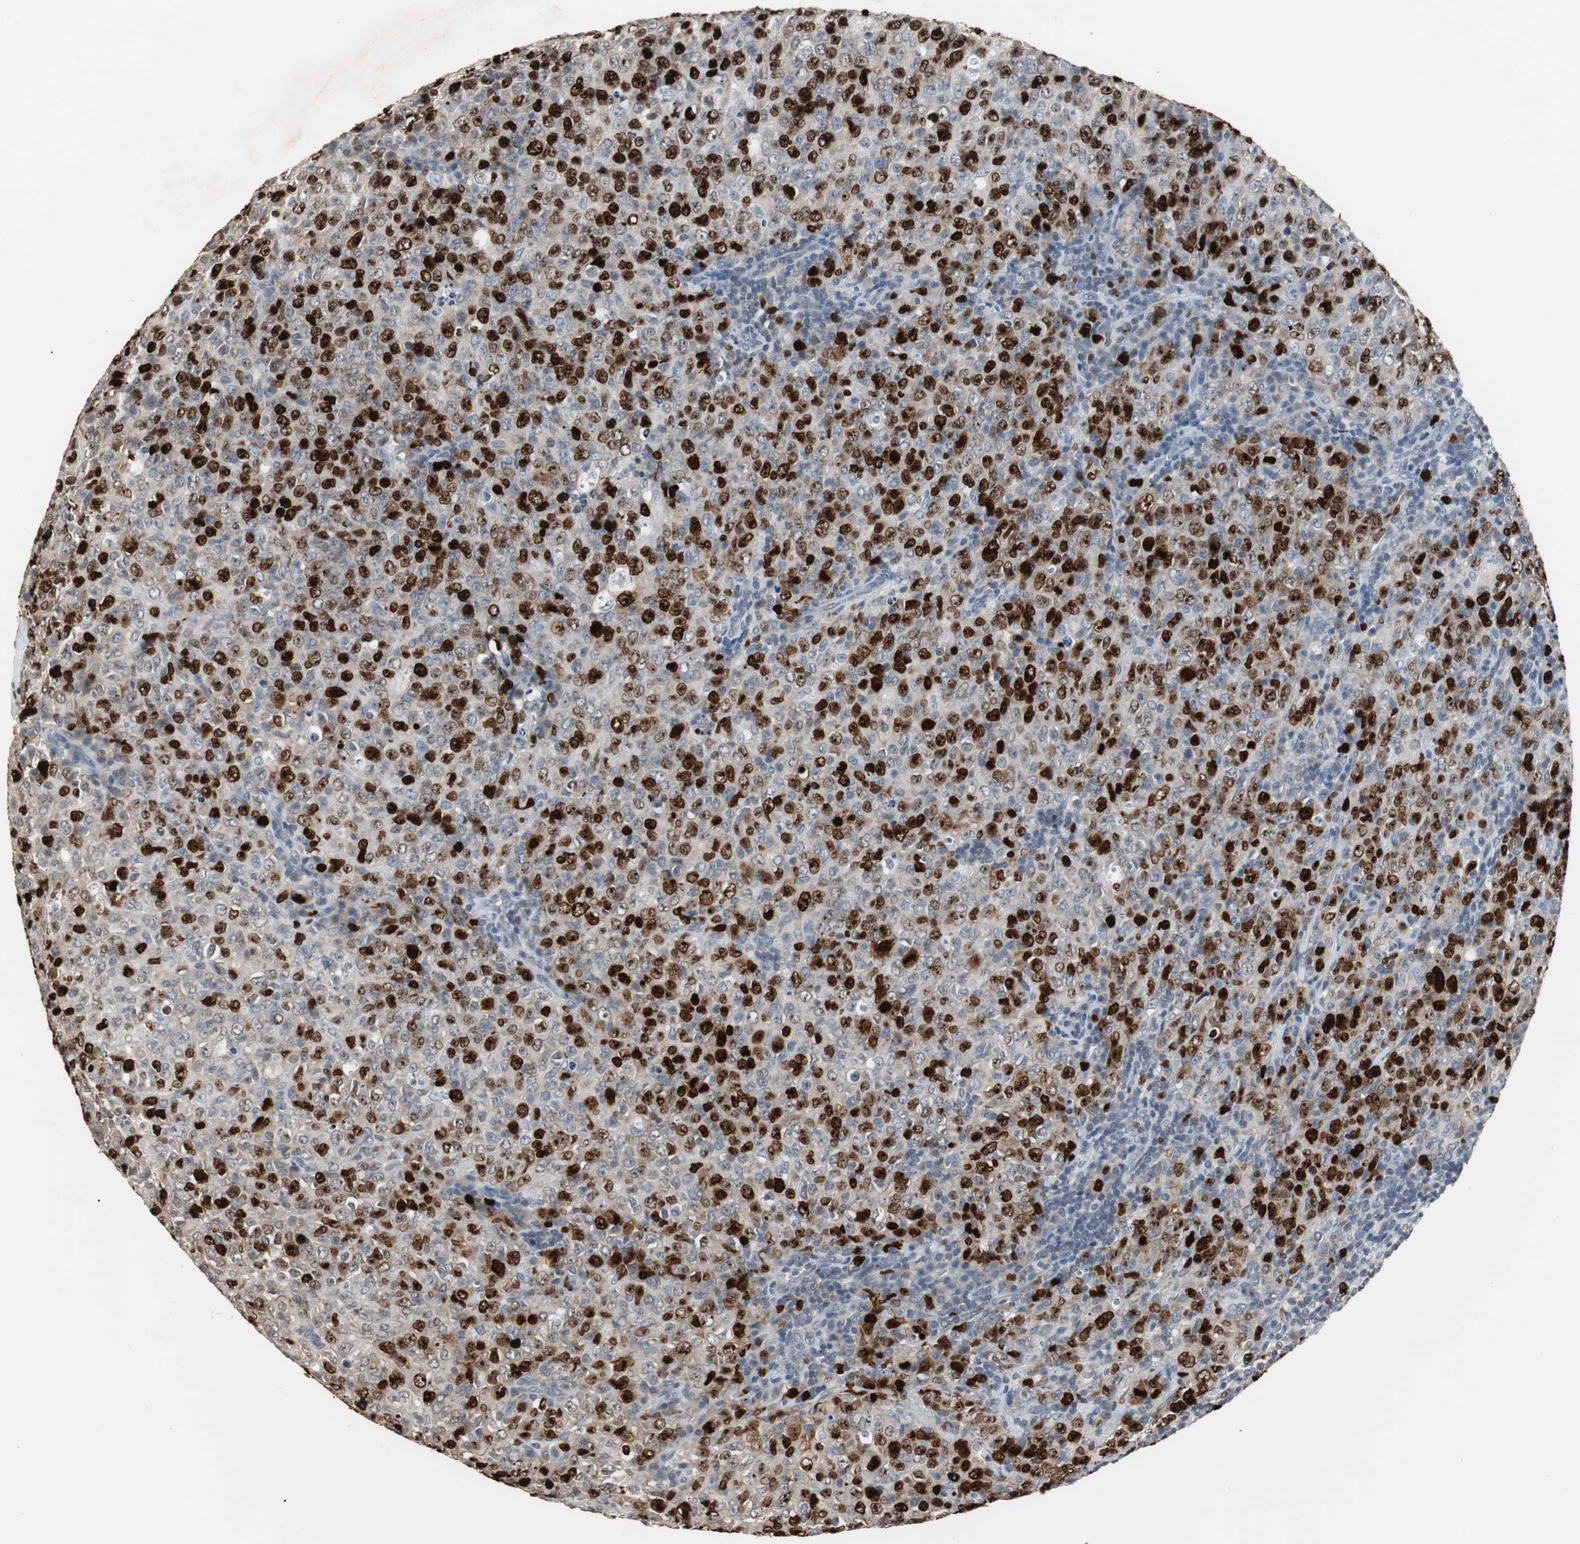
{"staining": {"intensity": "strong", "quantity": ">75%", "location": "nuclear"}, "tissue": "lymphoma", "cell_type": "Tumor cells", "image_type": "cancer", "snomed": [{"axis": "morphology", "description": "Malignant lymphoma, non-Hodgkin's type, High grade"}, {"axis": "topography", "description": "Tonsil"}], "caption": "Immunohistochemical staining of high-grade malignant lymphoma, non-Hodgkin's type demonstrates strong nuclear protein positivity in approximately >75% of tumor cells.", "gene": "TOP2A", "patient": {"sex": "female", "age": 36}}